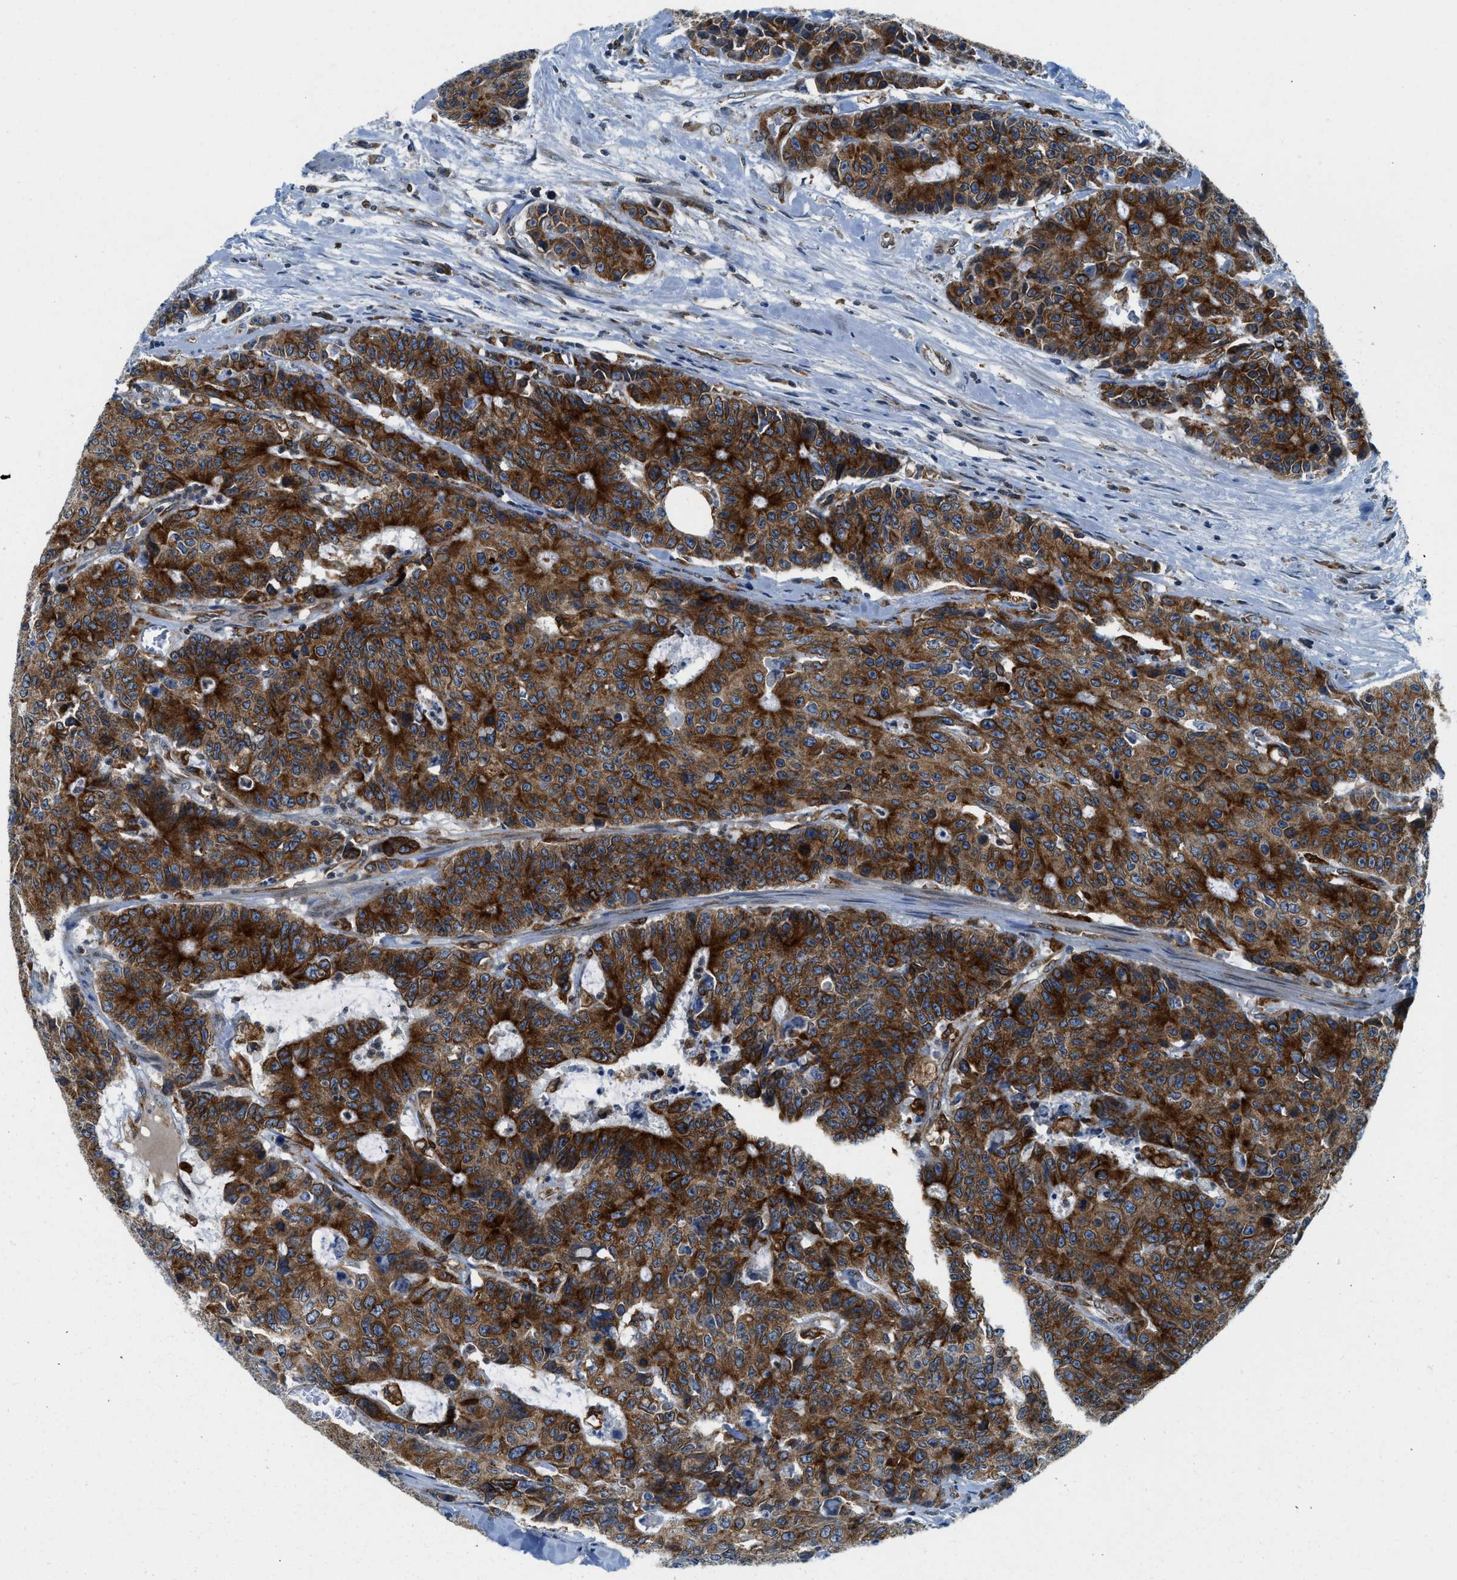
{"staining": {"intensity": "strong", "quantity": ">75%", "location": "cytoplasmic/membranous"}, "tissue": "colorectal cancer", "cell_type": "Tumor cells", "image_type": "cancer", "snomed": [{"axis": "morphology", "description": "Adenocarcinoma, NOS"}, {"axis": "topography", "description": "Colon"}], "caption": "The image shows immunohistochemical staining of colorectal cancer (adenocarcinoma). There is strong cytoplasmic/membranous staining is seen in approximately >75% of tumor cells. Using DAB (3,3'-diaminobenzidine) (brown) and hematoxylin (blue) stains, captured at high magnification using brightfield microscopy.", "gene": "BCAP31", "patient": {"sex": "female", "age": 86}}